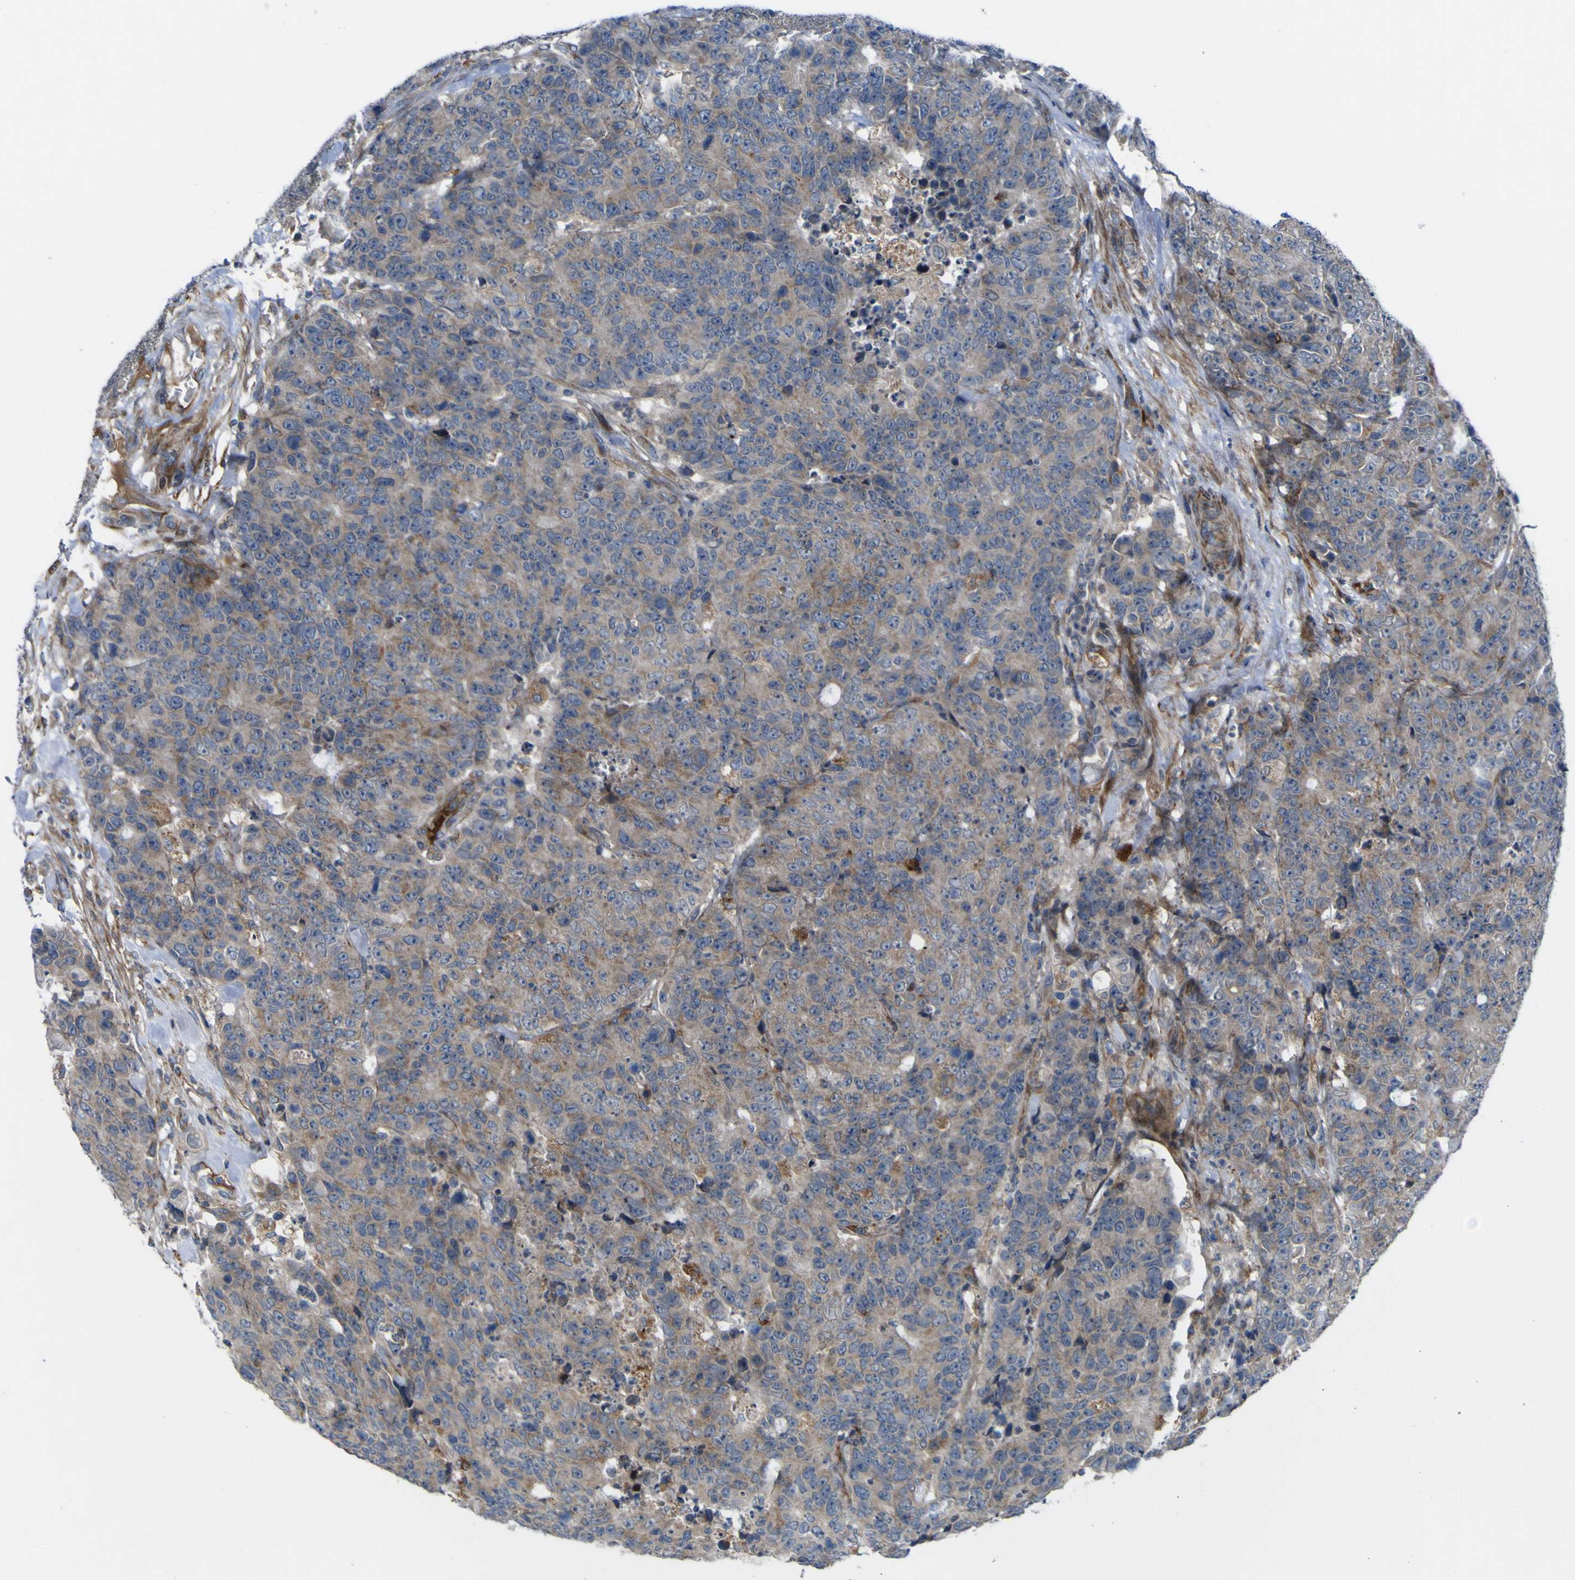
{"staining": {"intensity": "weak", "quantity": "25%-75%", "location": "cytoplasmic/membranous"}, "tissue": "colorectal cancer", "cell_type": "Tumor cells", "image_type": "cancer", "snomed": [{"axis": "morphology", "description": "Adenocarcinoma, NOS"}, {"axis": "topography", "description": "Colon"}], "caption": "Brown immunohistochemical staining in human colorectal cancer (adenocarcinoma) reveals weak cytoplasmic/membranous expression in approximately 25%-75% of tumor cells. Using DAB (3,3'-diaminobenzidine) (brown) and hematoxylin (blue) stains, captured at high magnification using brightfield microscopy.", "gene": "GPLD1", "patient": {"sex": "female", "age": 86}}